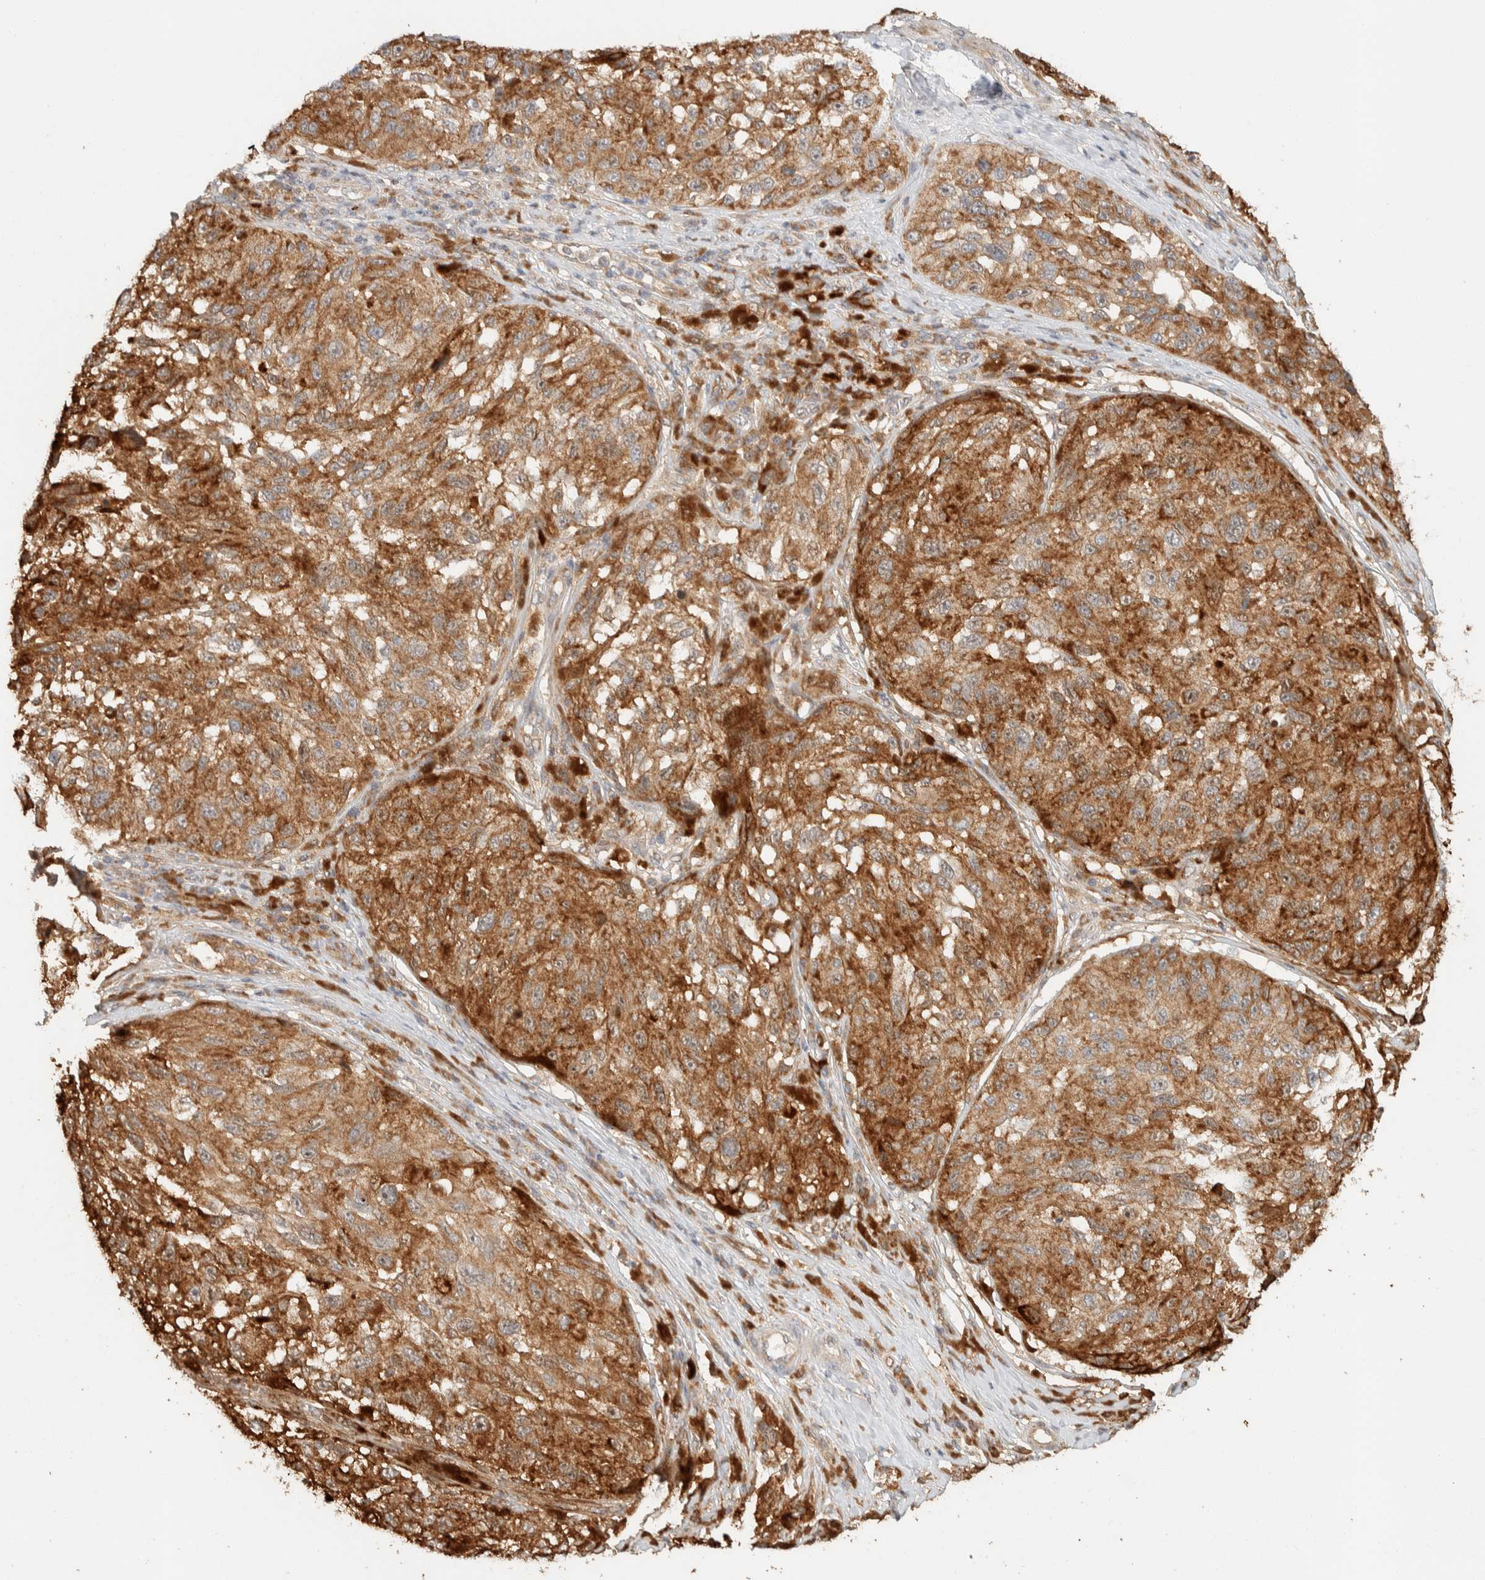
{"staining": {"intensity": "moderate", "quantity": ">75%", "location": "cytoplasmic/membranous"}, "tissue": "melanoma", "cell_type": "Tumor cells", "image_type": "cancer", "snomed": [{"axis": "morphology", "description": "Malignant melanoma, NOS"}, {"axis": "topography", "description": "Skin"}], "caption": "Moderate cytoplasmic/membranous protein expression is seen in approximately >75% of tumor cells in melanoma. (Brightfield microscopy of DAB IHC at high magnification).", "gene": "KIF9", "patient": {"sex": "female", "age": 73}}